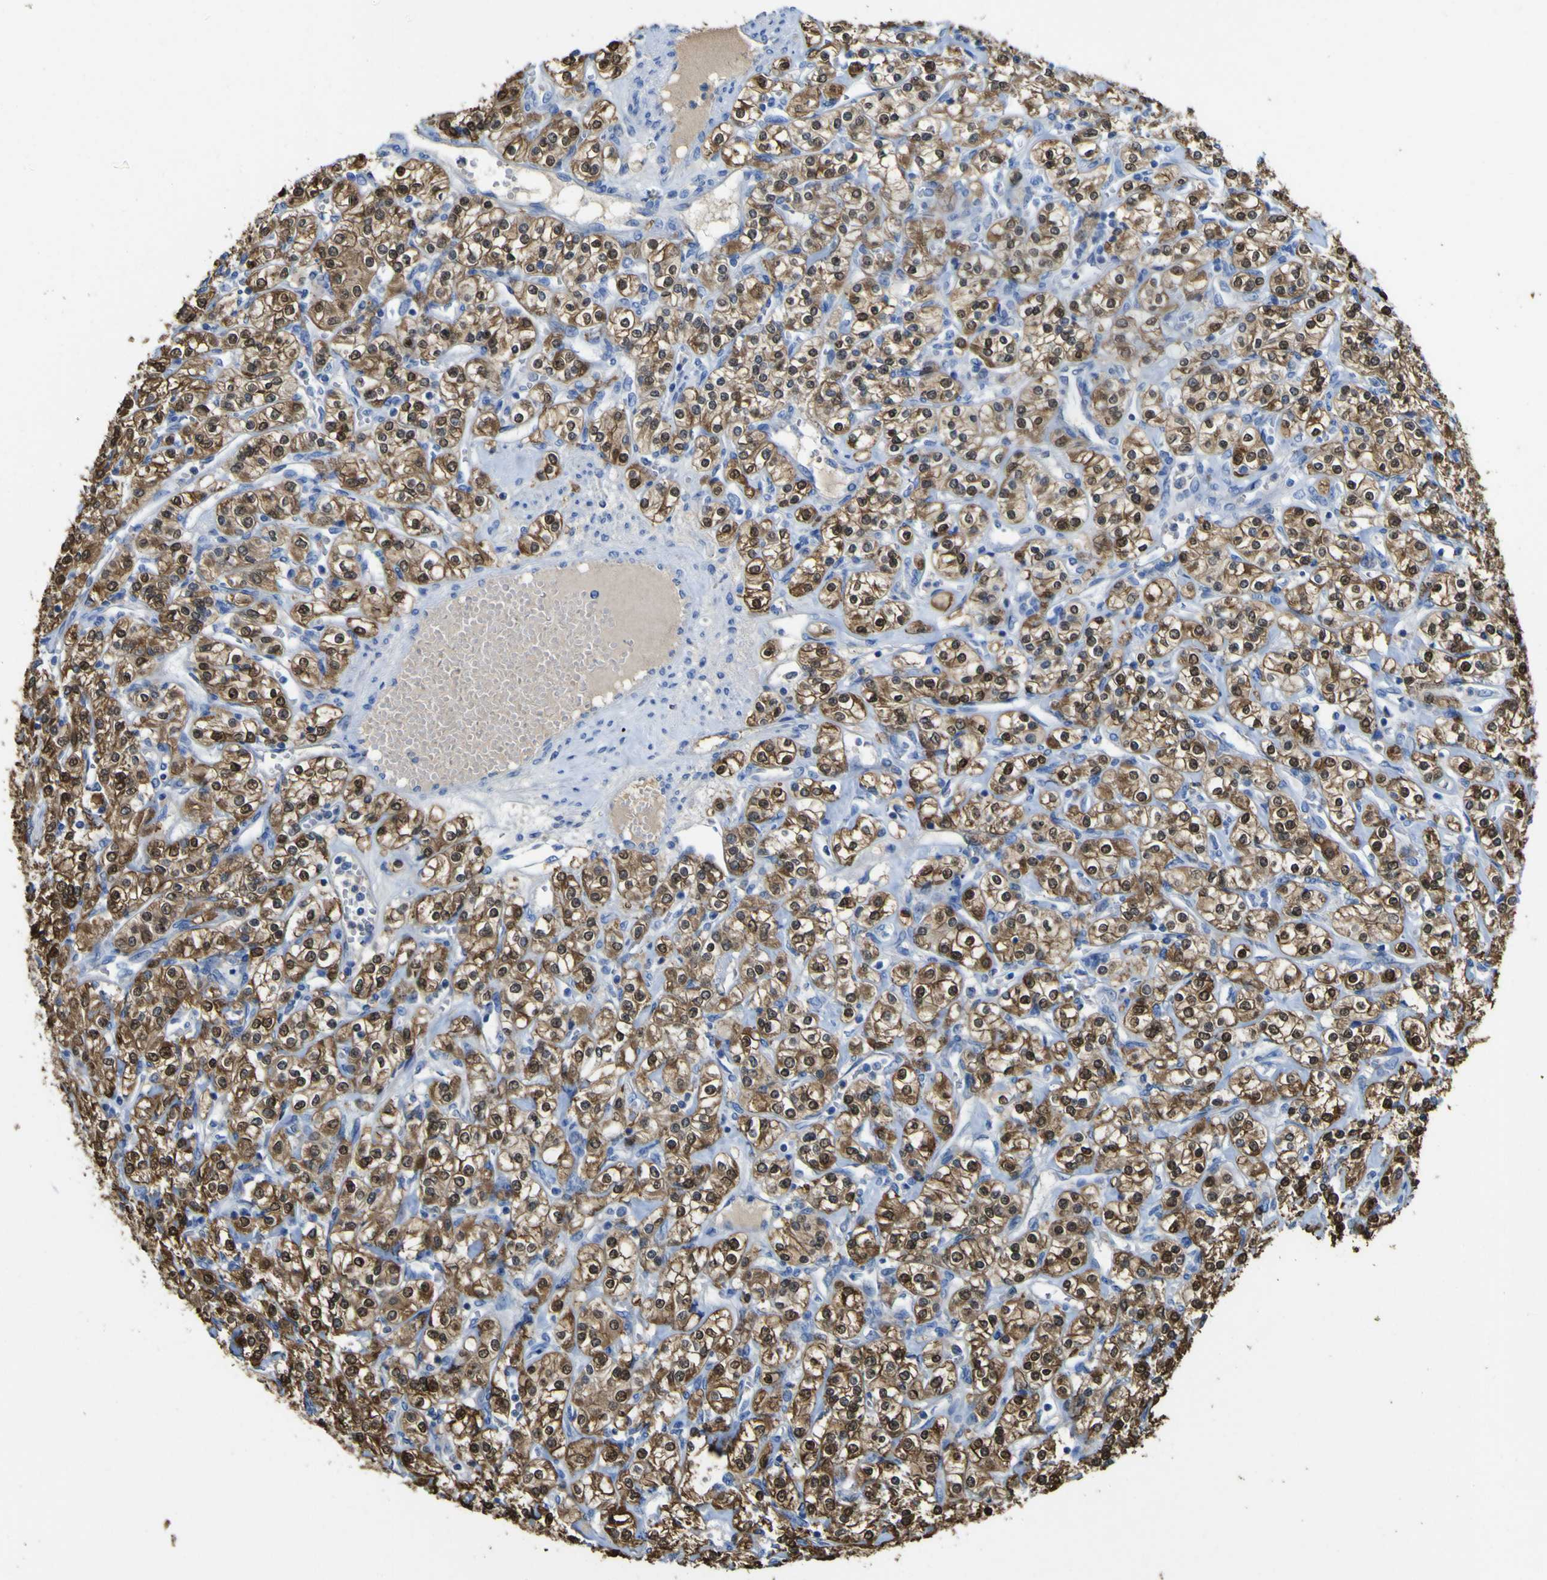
{"staining": {"intensity": "moderate", "quantity": ">75%", "location": "cytoplasmic/membranous,nuclear"}, "tissue": "renal cancer", "cell_type": "Tumor cells", "image_type": "cancer", "snomed": [{"axis": "morphology", "description": "Adenocarcinoma, NOS"}, {"axis": "topography", "description": "Kidney"}], "caption": "Protein expression analysis of renal adenocarcinoma reveals moderate cytoplasmic/membranous and nuclear positivity in about >75% of tumor cells.", "gene": "ABHD3", "patient": {"sex": "male", "age": 77}}